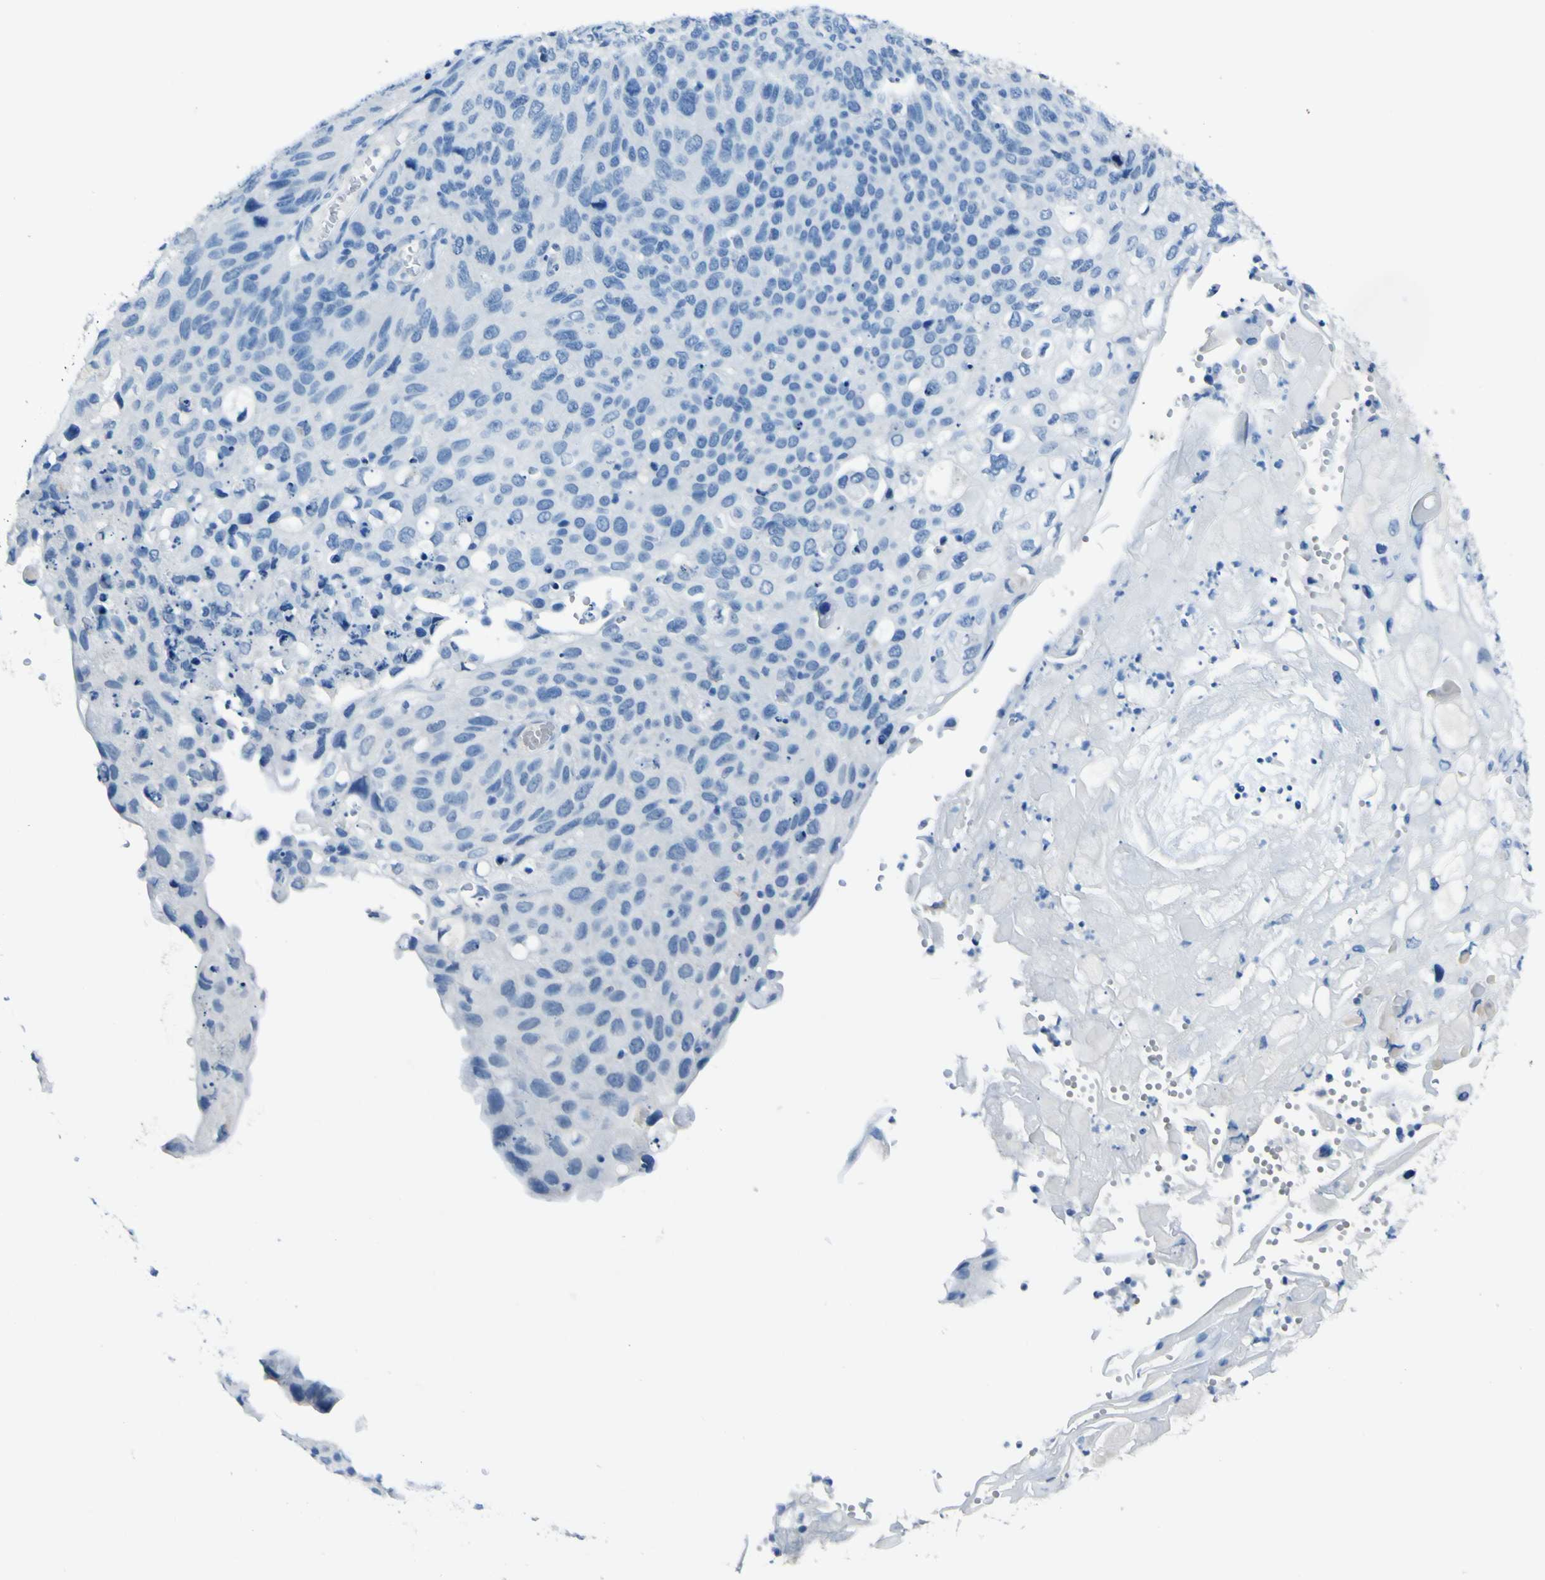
{"staining": {"intensity": "negative", "quantity": "none", "location": "none"}, "tissue": "cervical cancer", "cell_type": "Tumor cells", "image_type": "cancer", "snomed": [{"axis": "morphology", "description": "Squamous cell carcinoma, NOS"}, {"axis": "topography", "description": "Cervix"}], "caption": "DAB immunohistochemical staining of human cervical cancer displays no significant expression in tumor cells.", "gene": "PHKG1", "patient": {"sex": "female", "age": 70}}